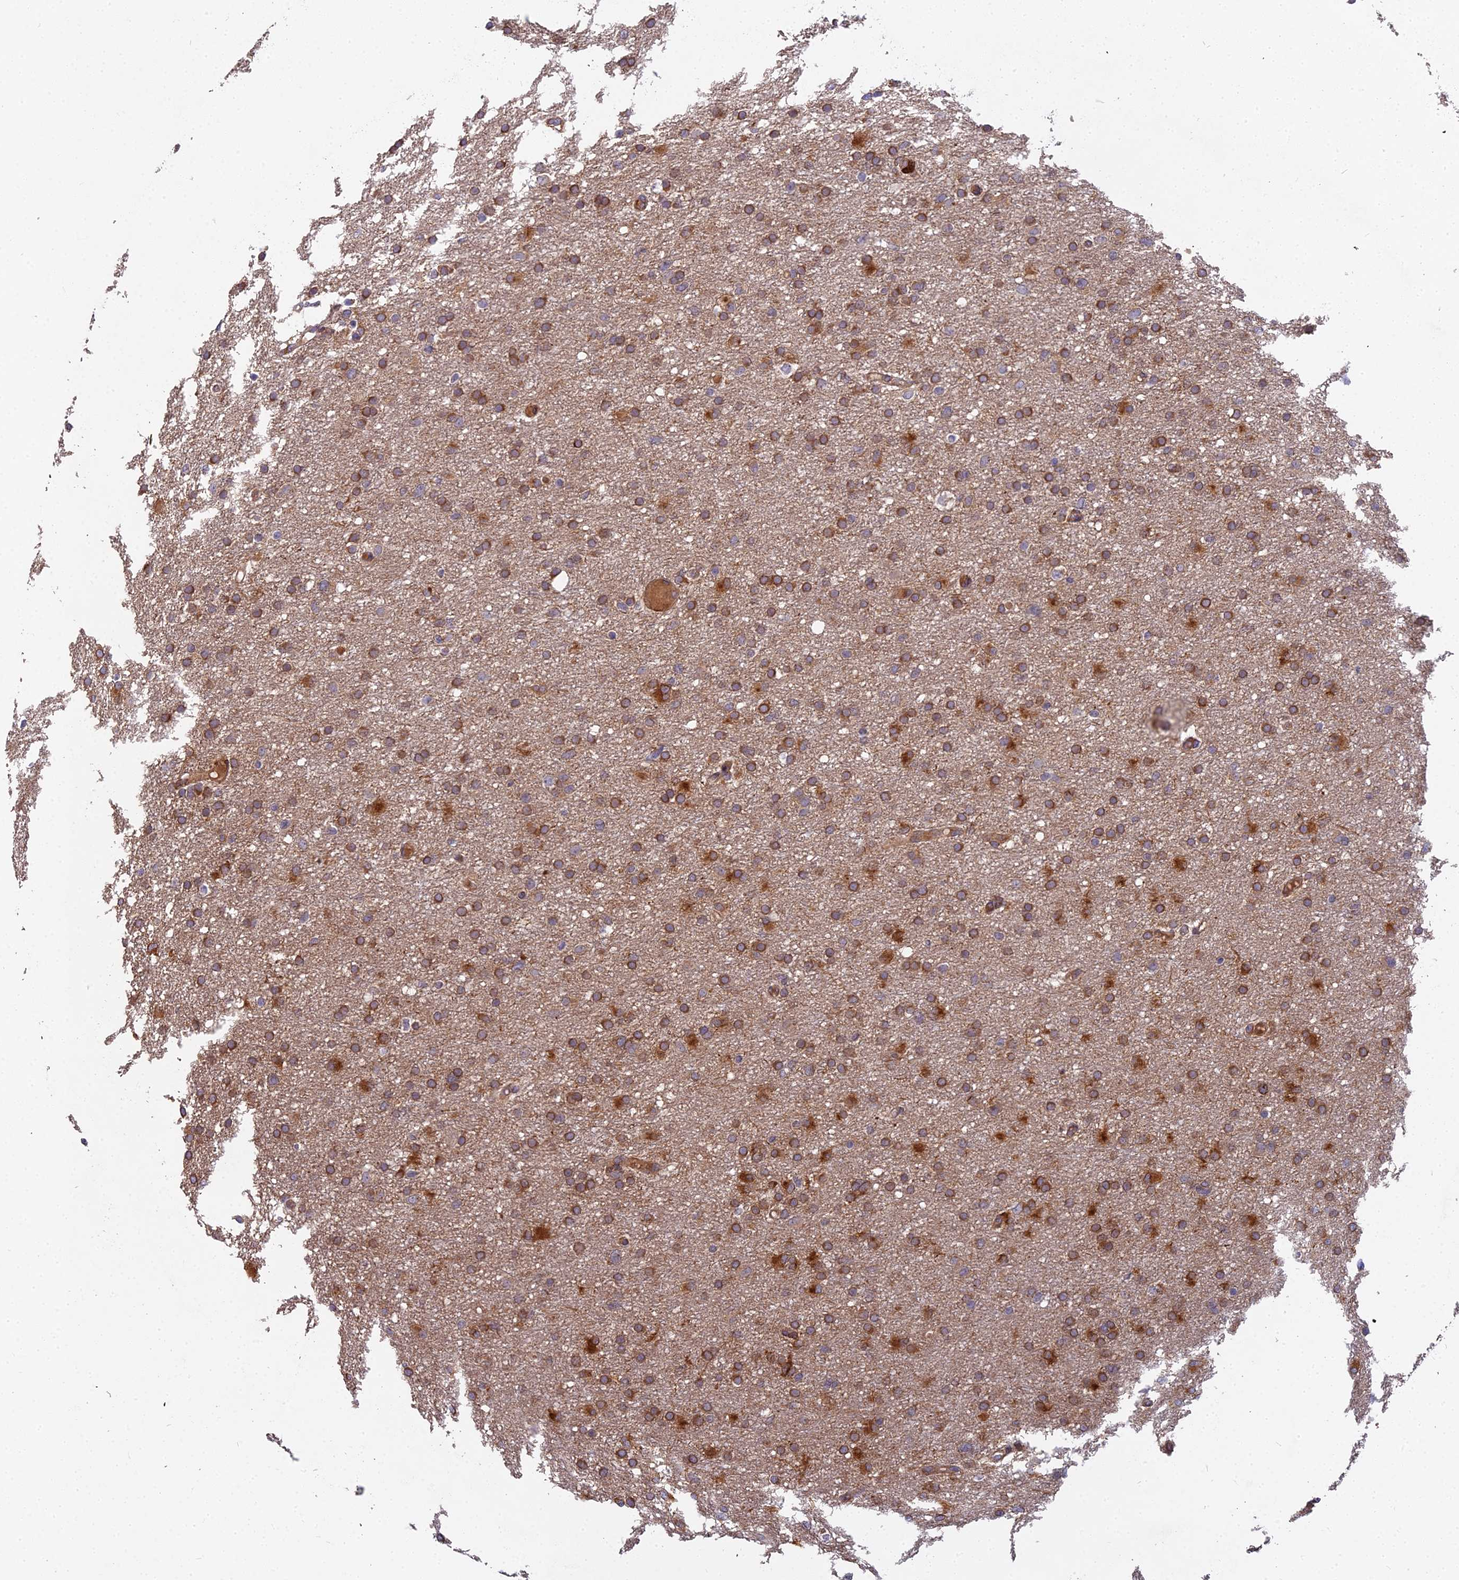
{"staining": {"intensity": "strong", "quantity": ">75%", "location": "cytoplasmic/membranous"}, "tissue": "glioma", "cell_type": "Tumor cells", "image_type": "cancer", "snomed": [{"axis": "morphology", "description": "Glioma, malignant, High grade"}, {"axis": "topography", "description": "Cerebral cortex"}], "caption": "This micrograph demonstrates immunohistochemistry (IHC) staining of malignant glioma (high-grade), with high strong cytoplasmic/membranous expression in about >75% of tumor cells.", "gene": "NDUFAF7", "patient": {"sex": "female", "age": 36}}